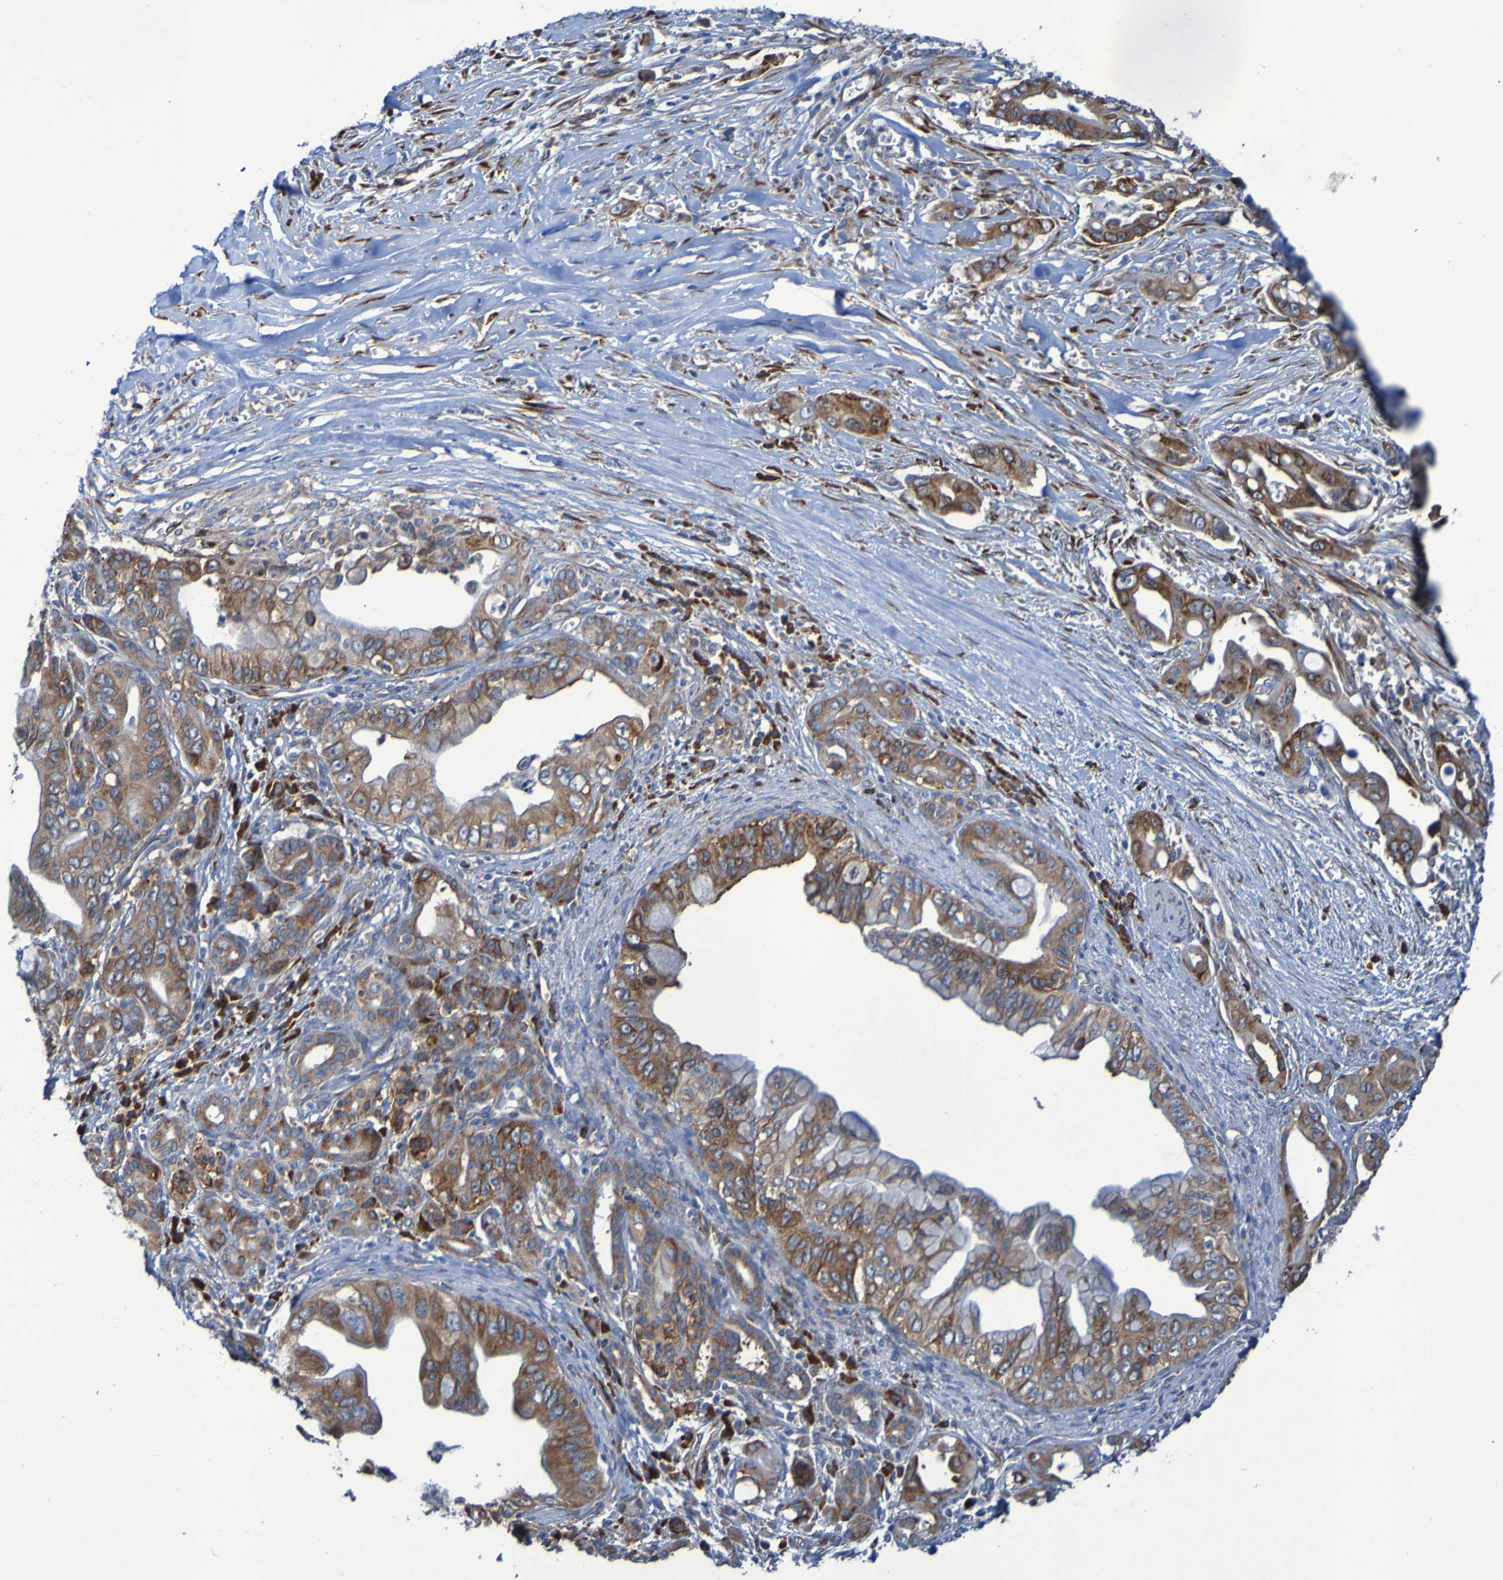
{"staining": {"intensity": "moderate", "quantity": ">75%", "location": "cytoplasmic/membranous"}, "tissue": "pancreatic cancer", "cell_type": "Tumor cells", "image_type": "cancer", "snomed": [{"axis": "morphology", "description": "Adenocarcinoma, NOS"}, {"axis": "topography", "description": "Pancreas"}], "caption": "High-magnification brightfield microscopy of adenocarcinoma (pancreatic) stained with DAB (3,3'-diaminobenzidine) (brown) and counterstained with hematoxylin (blue). tumor cells exhibit moderate cytoplasmic/membranous expression is appreciated in about>75% of cells.", "gene": "FKBP3", "patient": {"sex": "male", "age": 59}}